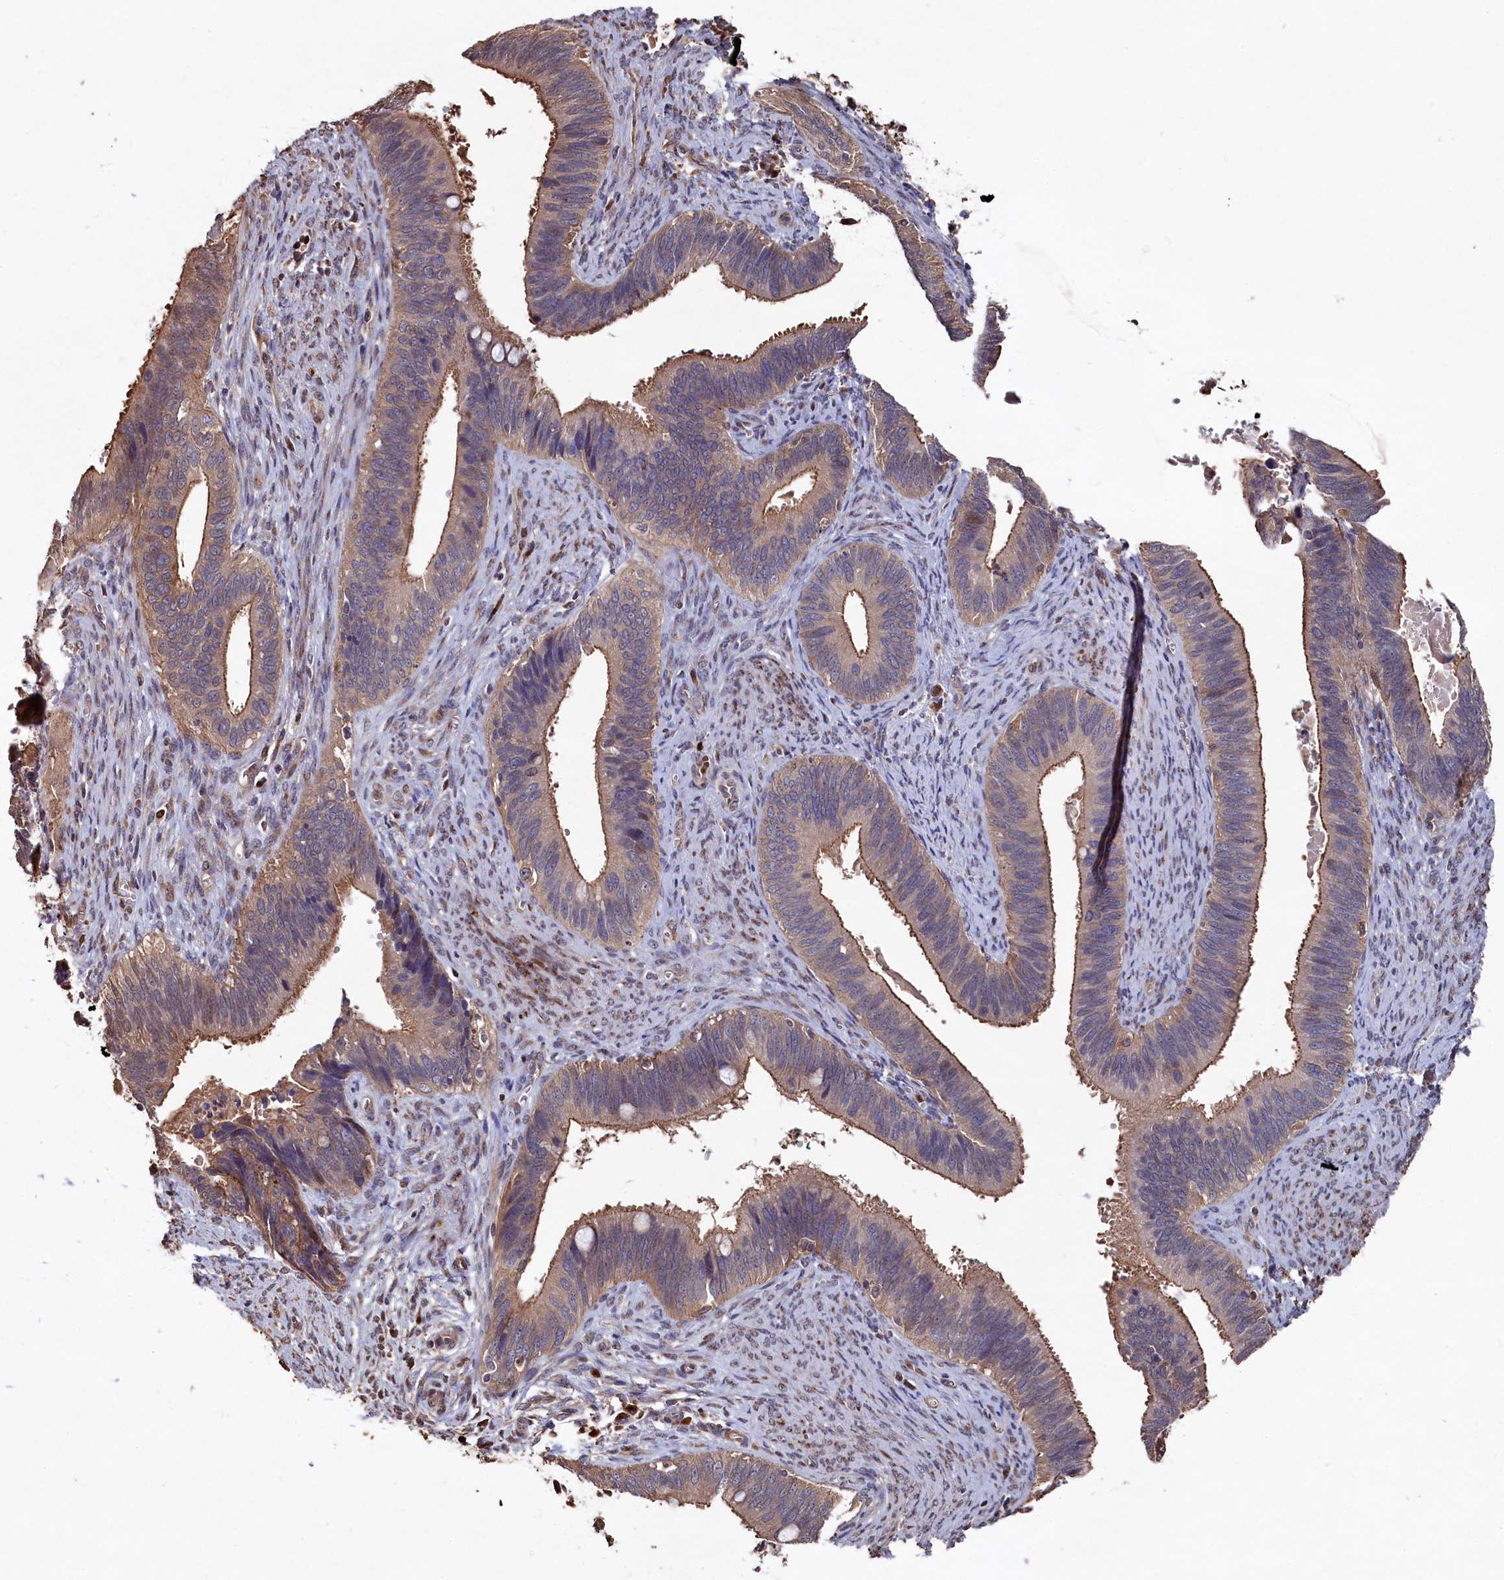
{"staining": {"intensity": "moderate", "quantity": "25%-75%", "location": "cytoplasmic/membranous"}, "tissue": "cervical cancer", "cell_type": "Tumor cells", "image_type": "cancer", "snomed": [{"axis": "morphology", "description": "Adenocarcinoma, NOS"}, {"axis": "topography", "description": "Cervix"}], "caption": "This histopathology image exhibits cervical cancer (adenocarcinoma) stained with immunohistochemistry (IHC) to label a protein in brown. The cytoplasmic/membranous of tumor cells show moderate positivity for the protein. Nuclei are counter-stained blue.", "gene": "NAA60", "patient": {"sex": "female", "age": 42}}